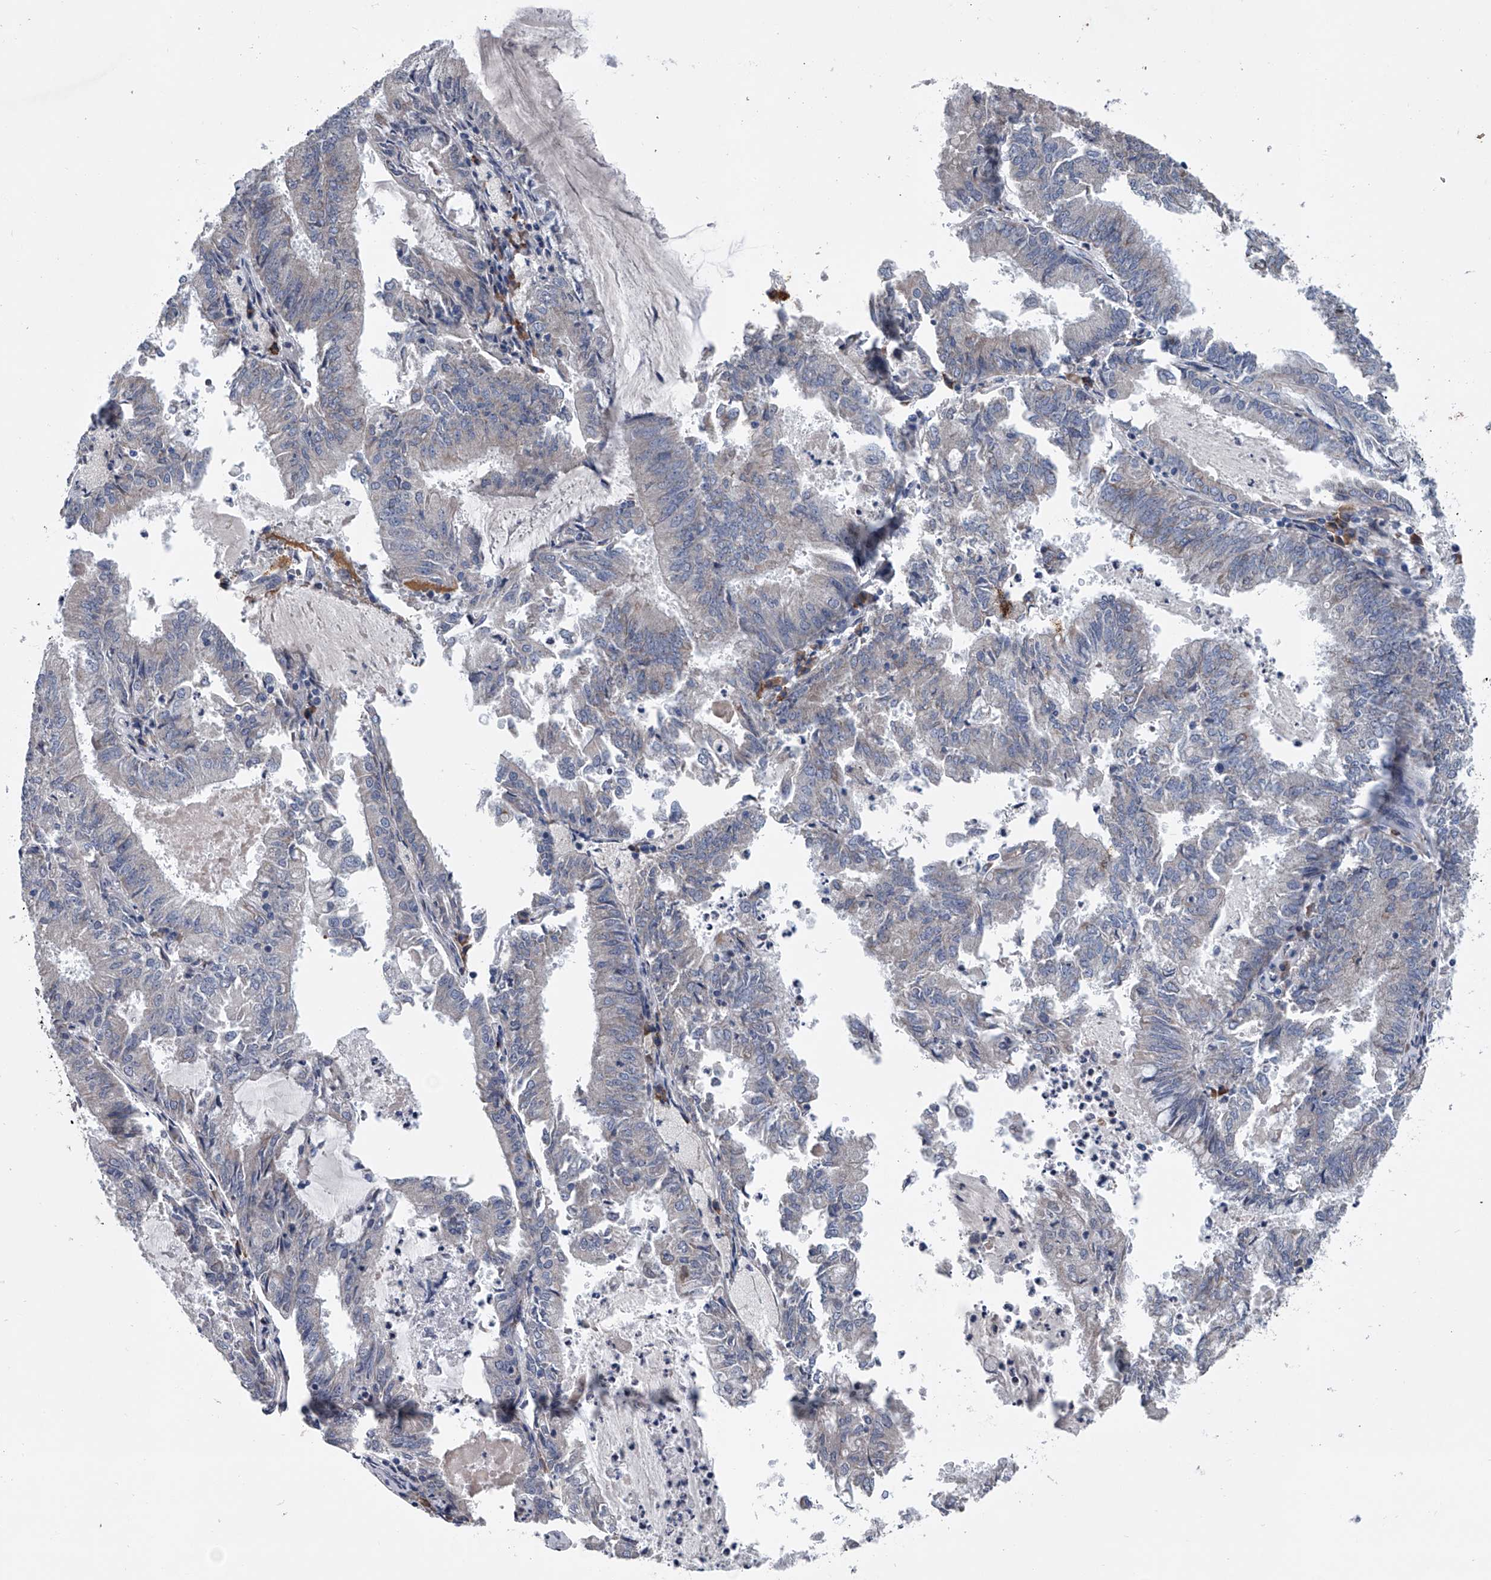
{"staining": {"intensity": "negative", "quantity": "none", "location": "none"}, "tissue": "endometrial cancer", "cell_type": "Tumor cells", "image_type": "cancer", "snomed": [{"axis": "morphology", "description": "Adenocarcinoma, NOS"}, {"axis": "topography", "description": "Endometrium"}], "caption": "IHC image of neoplastic tissue: human endometrial adenocarcinoma stained with DAB (3,3'-diaminobenzidine) demonstrates no significant protein expression in tumor cells. Brightfield microscopy of immunohistochemistry stained with DAB (brown) and hematoxylin (blue), captured at high magnification.", "gene": "ABCG1", "patient": {"sex": "female", "age": 57}}